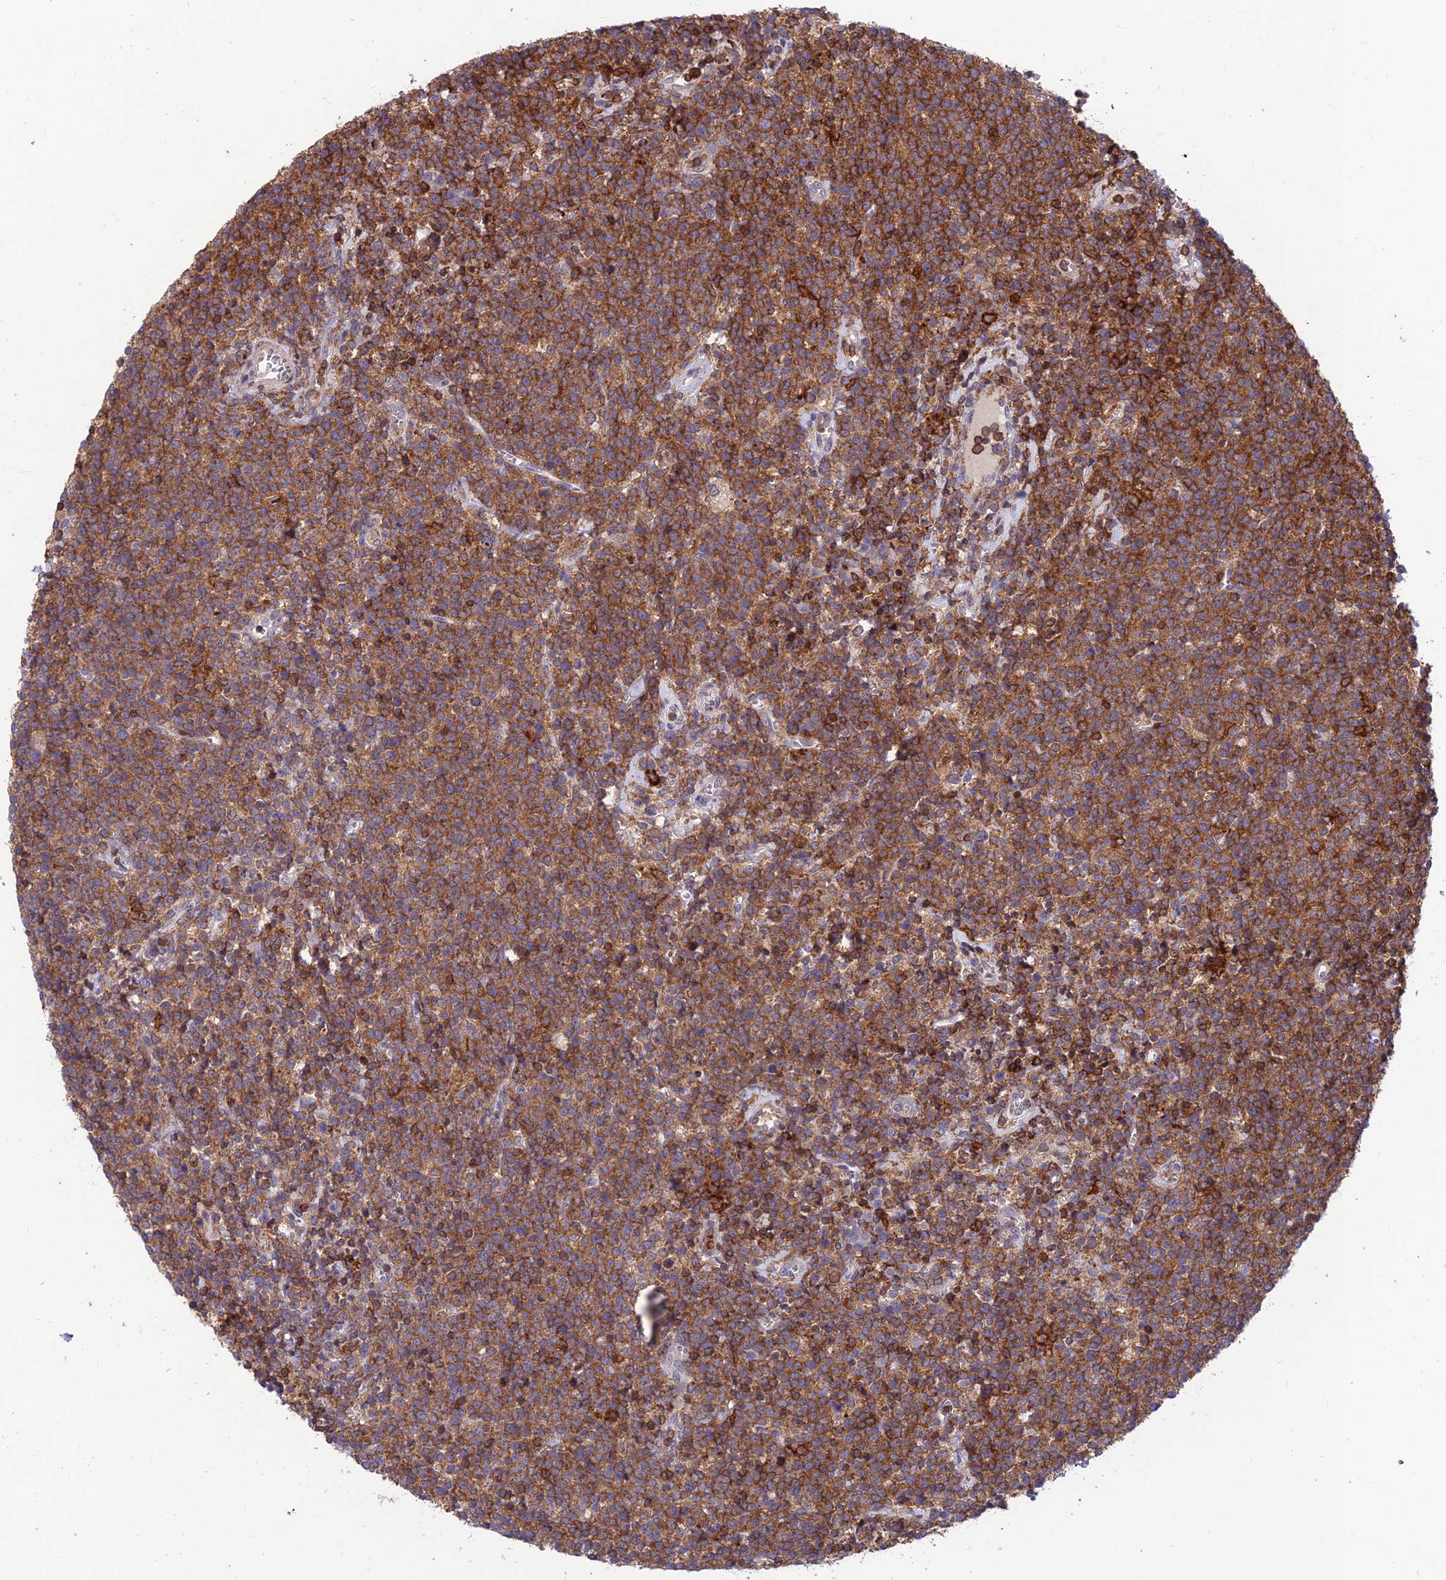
{"staining": {"intensity": "moderate", "quantity": ">75%", "location": "cytoplasmic/membranous"}, "tissue": "lymphoma", "cell_type": "Tumor cells", "image_type": "cancer", "snomed": [{"axis": "morphology", "description": "Malignant lymphoma, non-Hodgkin's type, High grade"}, {"axis": "topography", "description": "Lymph node"}], "caption": "Malignant lymphoma, non-Hodgkin's type (high-grade) tissue reveals moderate cytoplasmic/membranous expression in approximately >75% of tumor cells", "gene": "FAM76A", "patient": {"sex": "male", "age": 61}}